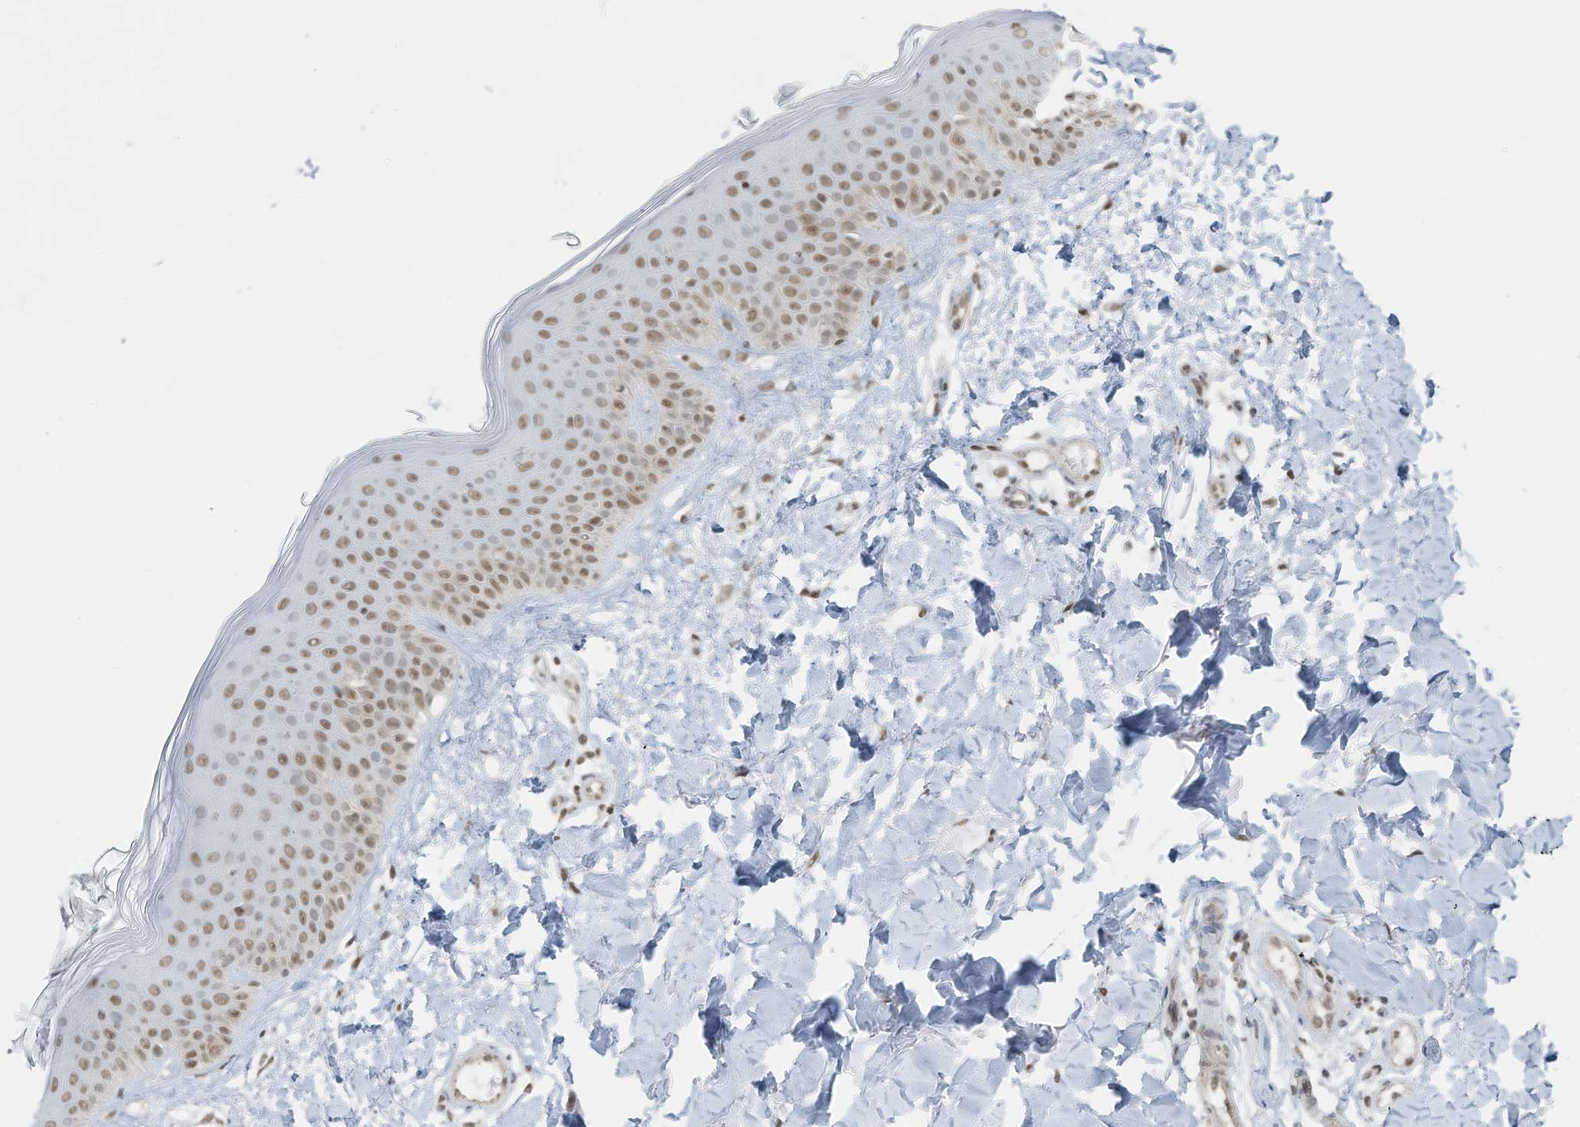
{"staining": {"intensity": "moderate", "quantity": ">75%", "location": "nuclear"}, "tissue": "skin", "cell_type": "Fibroblasts", "image_type": "normal", "snomed": [{"axis": "morphology", "description": "Normal tissue, NOS"}, {"axis": "topography", "description": "Skin"}], "caption": "Protein staining of unremarkable skin reveals moderate nuclear staining in about >75% of fibroblasts.", "gene": "DBR1", "patient": {"sex": "male", "age": 37}}